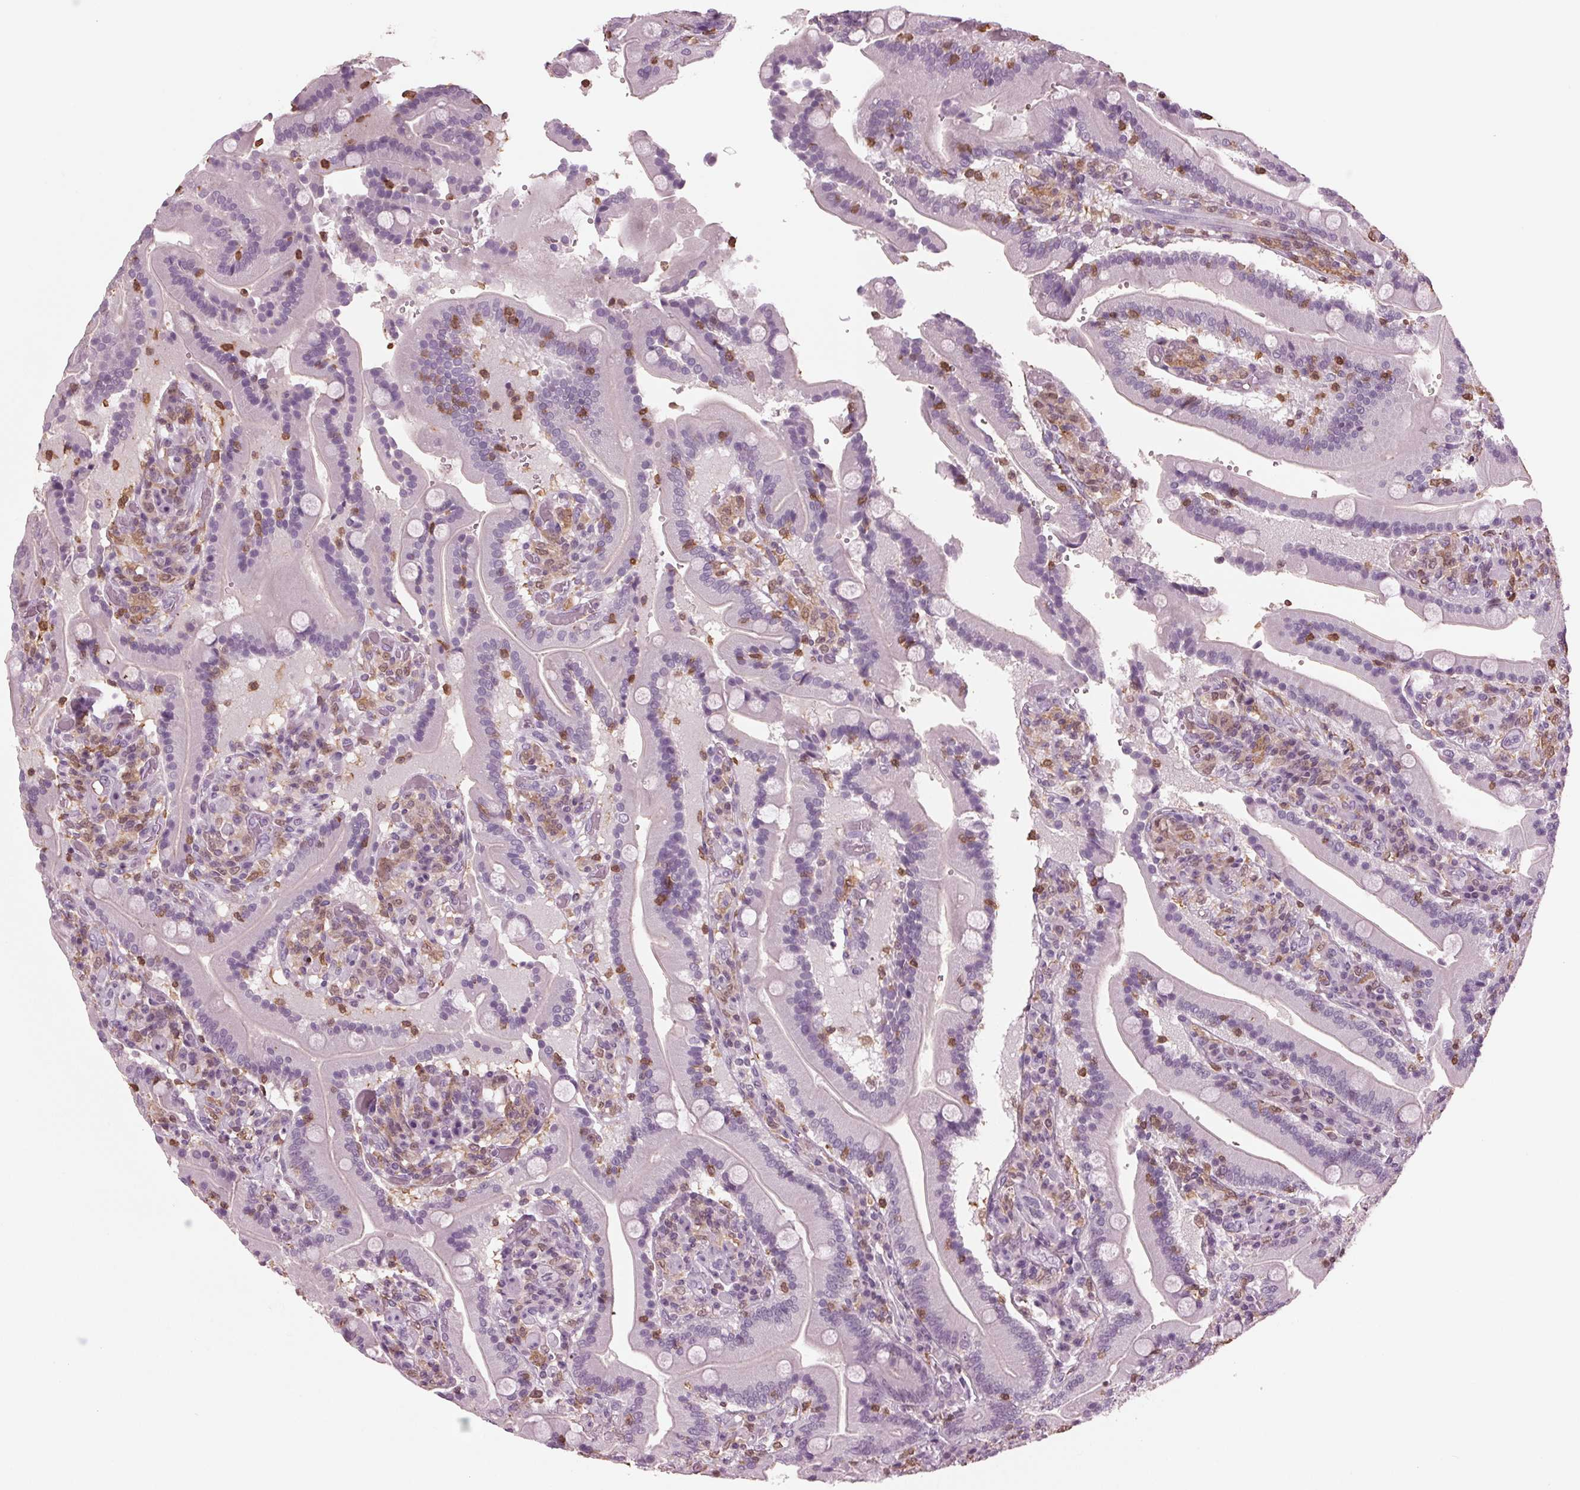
{"staining": {"intensity": "negative", "quantity": "none", "location": "none"}, "tissue": "duodenum", "cell_type": "Glandular cells", "image_type": "normal", "snomed": [{"axis": "morphology", "description": "Normal tissue, NOS"}, {"axis": "topography", "description": "Duodenum"}], "caption": "High power microscopy histopathology image of an immunohistochemistry photomicrograph of normal duodenum, revealing no significant positivity in glandular cells.", "gene": "BTLA", "patient": {"sex": "female", "age": 62}}